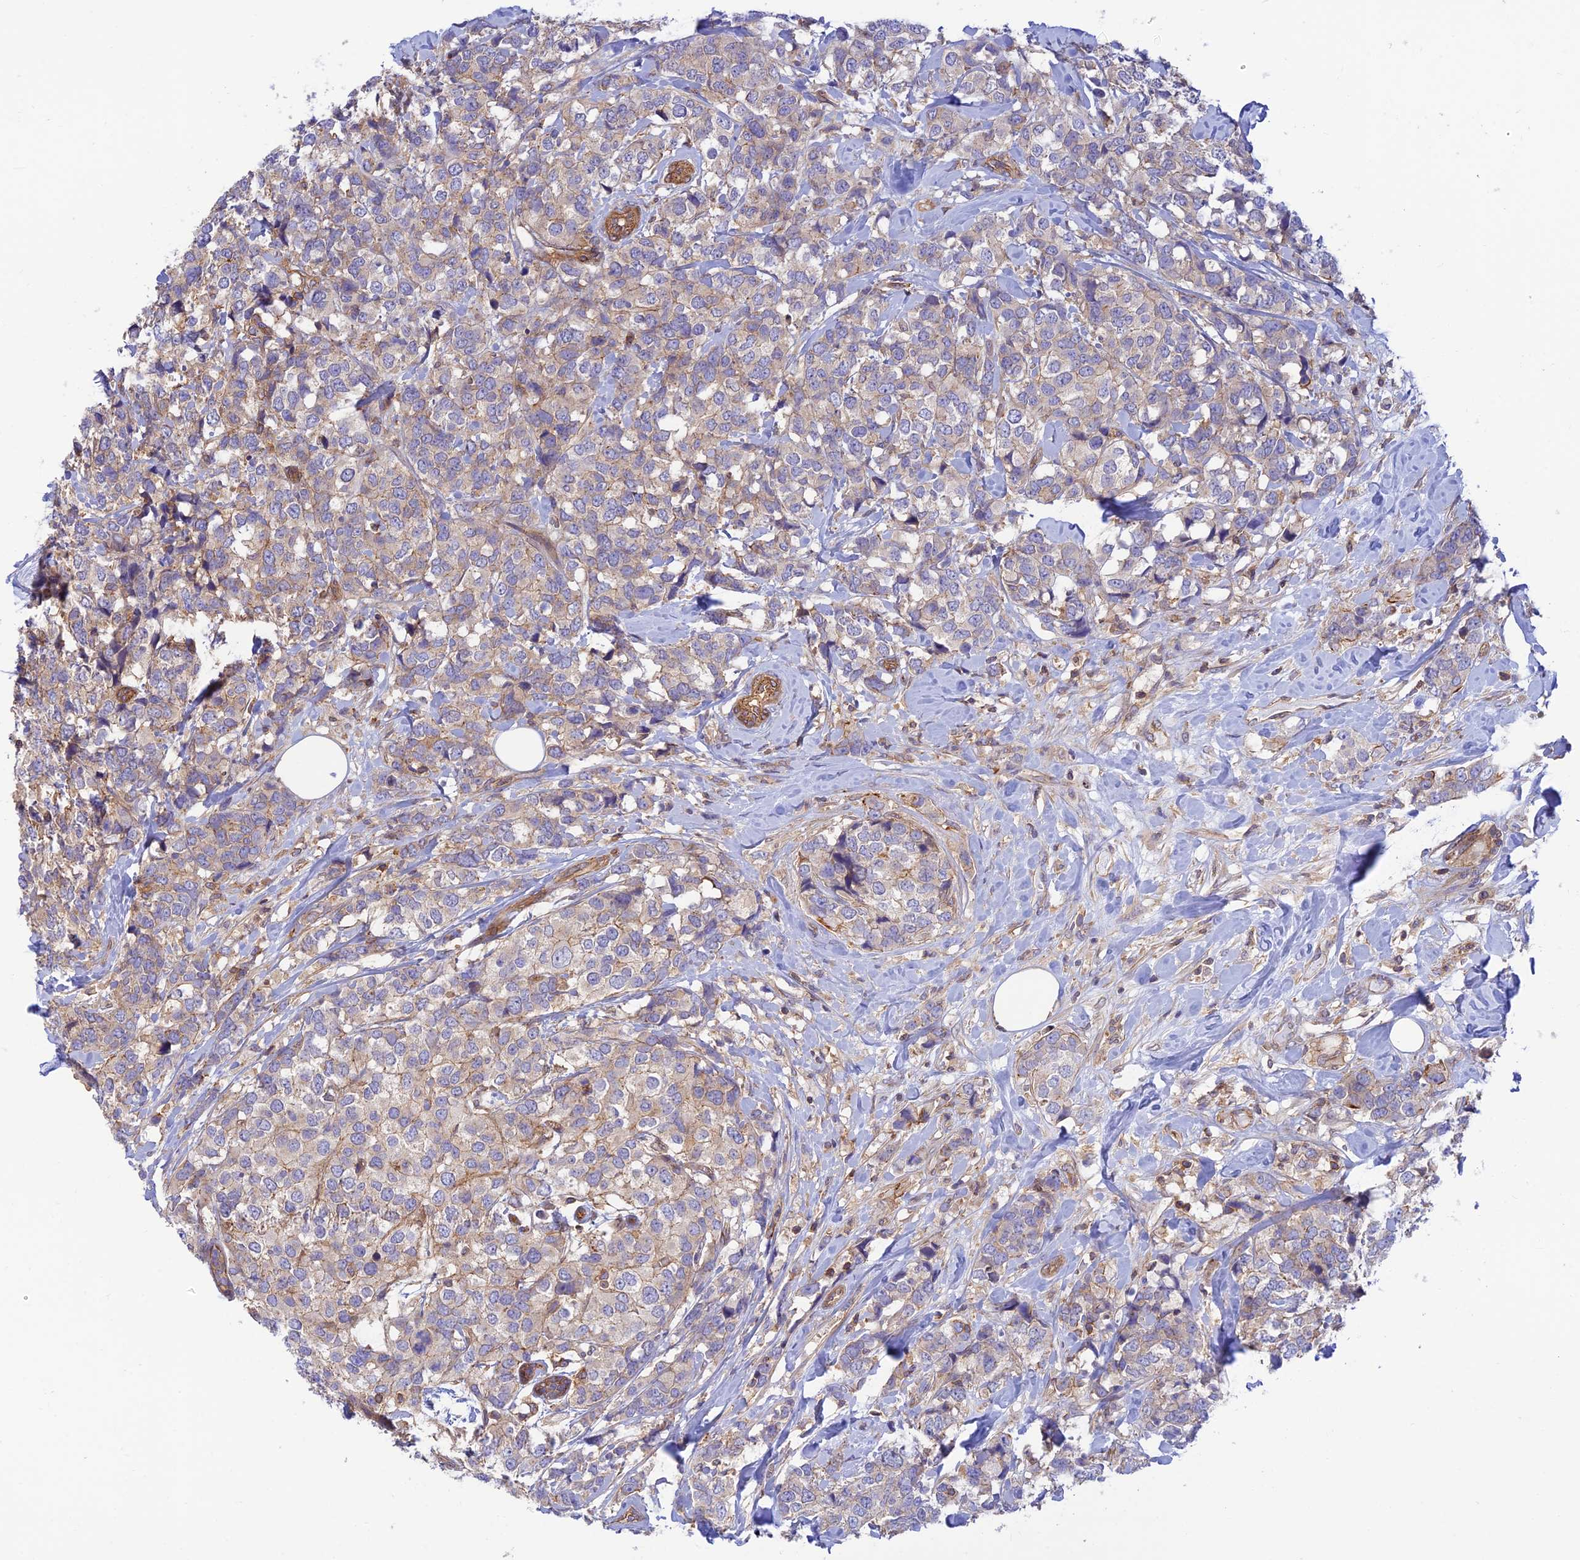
{"staining": {"intensity": "moderate", "quantity": "<25%", "location": "cytoplasmic/membranous"}, "tissue": "breast cancer", "cell_type": "Tumor cells", "image_type": "cancer", "snomed": [{"axis": "morphology", "description": "Lobular carcinoma"}, {"axis": "topography", "description": "Breast"}], "caption": "Approximately <25% of tumor cells in human breast cancer (lobular carcinoma) reveal moderate cytoplasmic/membranous protein expression as visualized by brown immunohistochemical staining.", "gene": "PPP1R12C", "patient": {"sex": "female", "age": 59}}